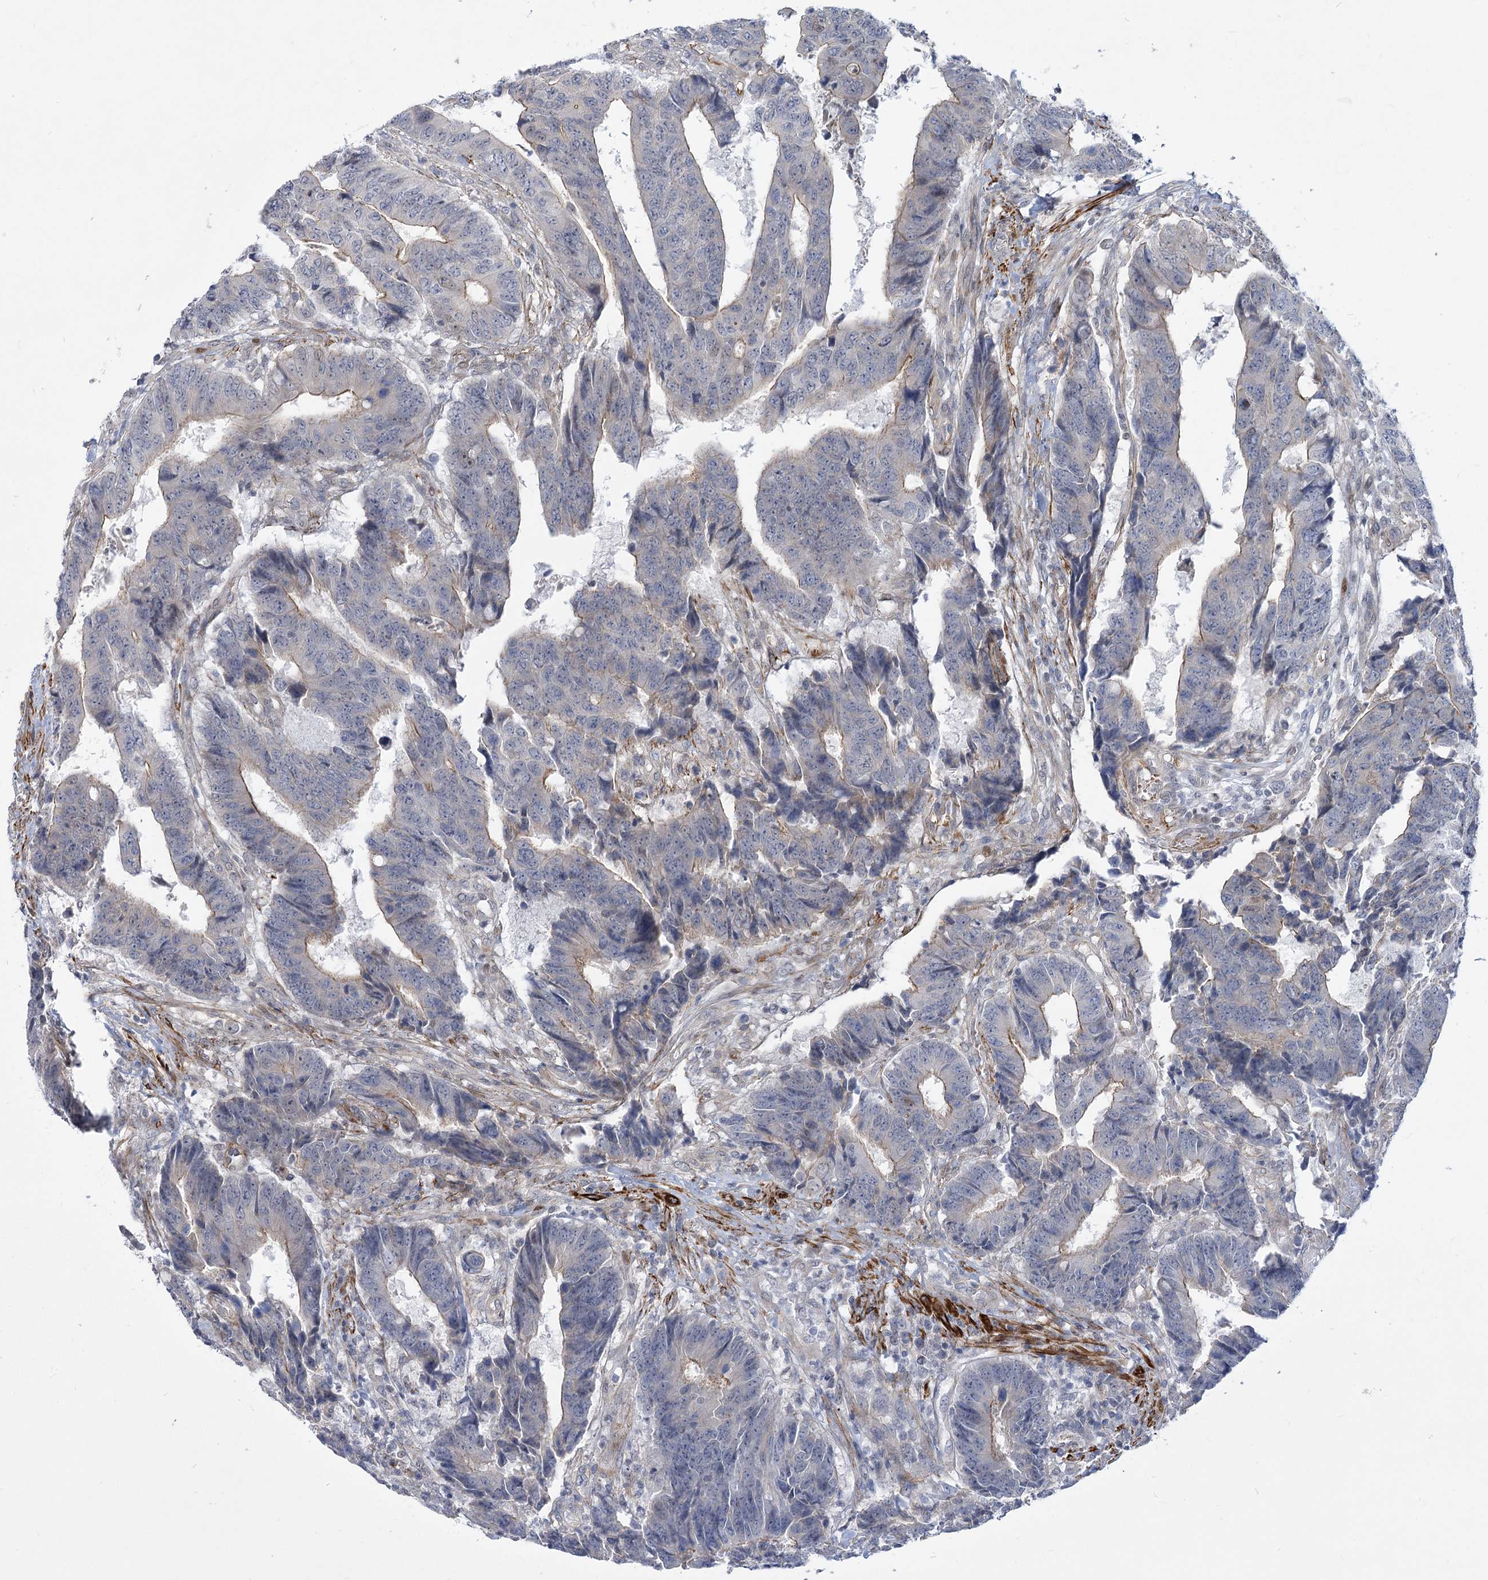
{"staining": {"intensity": "weak", "quantity": "<25%", "location": "cytoplasmic/membranous"}, "tissue": "colorectal cancer", "cell_type": "Tumor cells", "image_type": "cancer", "snomed": [{"axis": "morphology", "description": "Adenocarcinoma, NOS"}, {"axis": "topography", "description": "Rectum"}], "caption": "Immunohistochemistry (IHC) of human colorectal cancer (adenocarcinoma) reveals no staining in tumor cells.", "gene": "ARSI", "patient": {"sex": "male", "age": 84}}